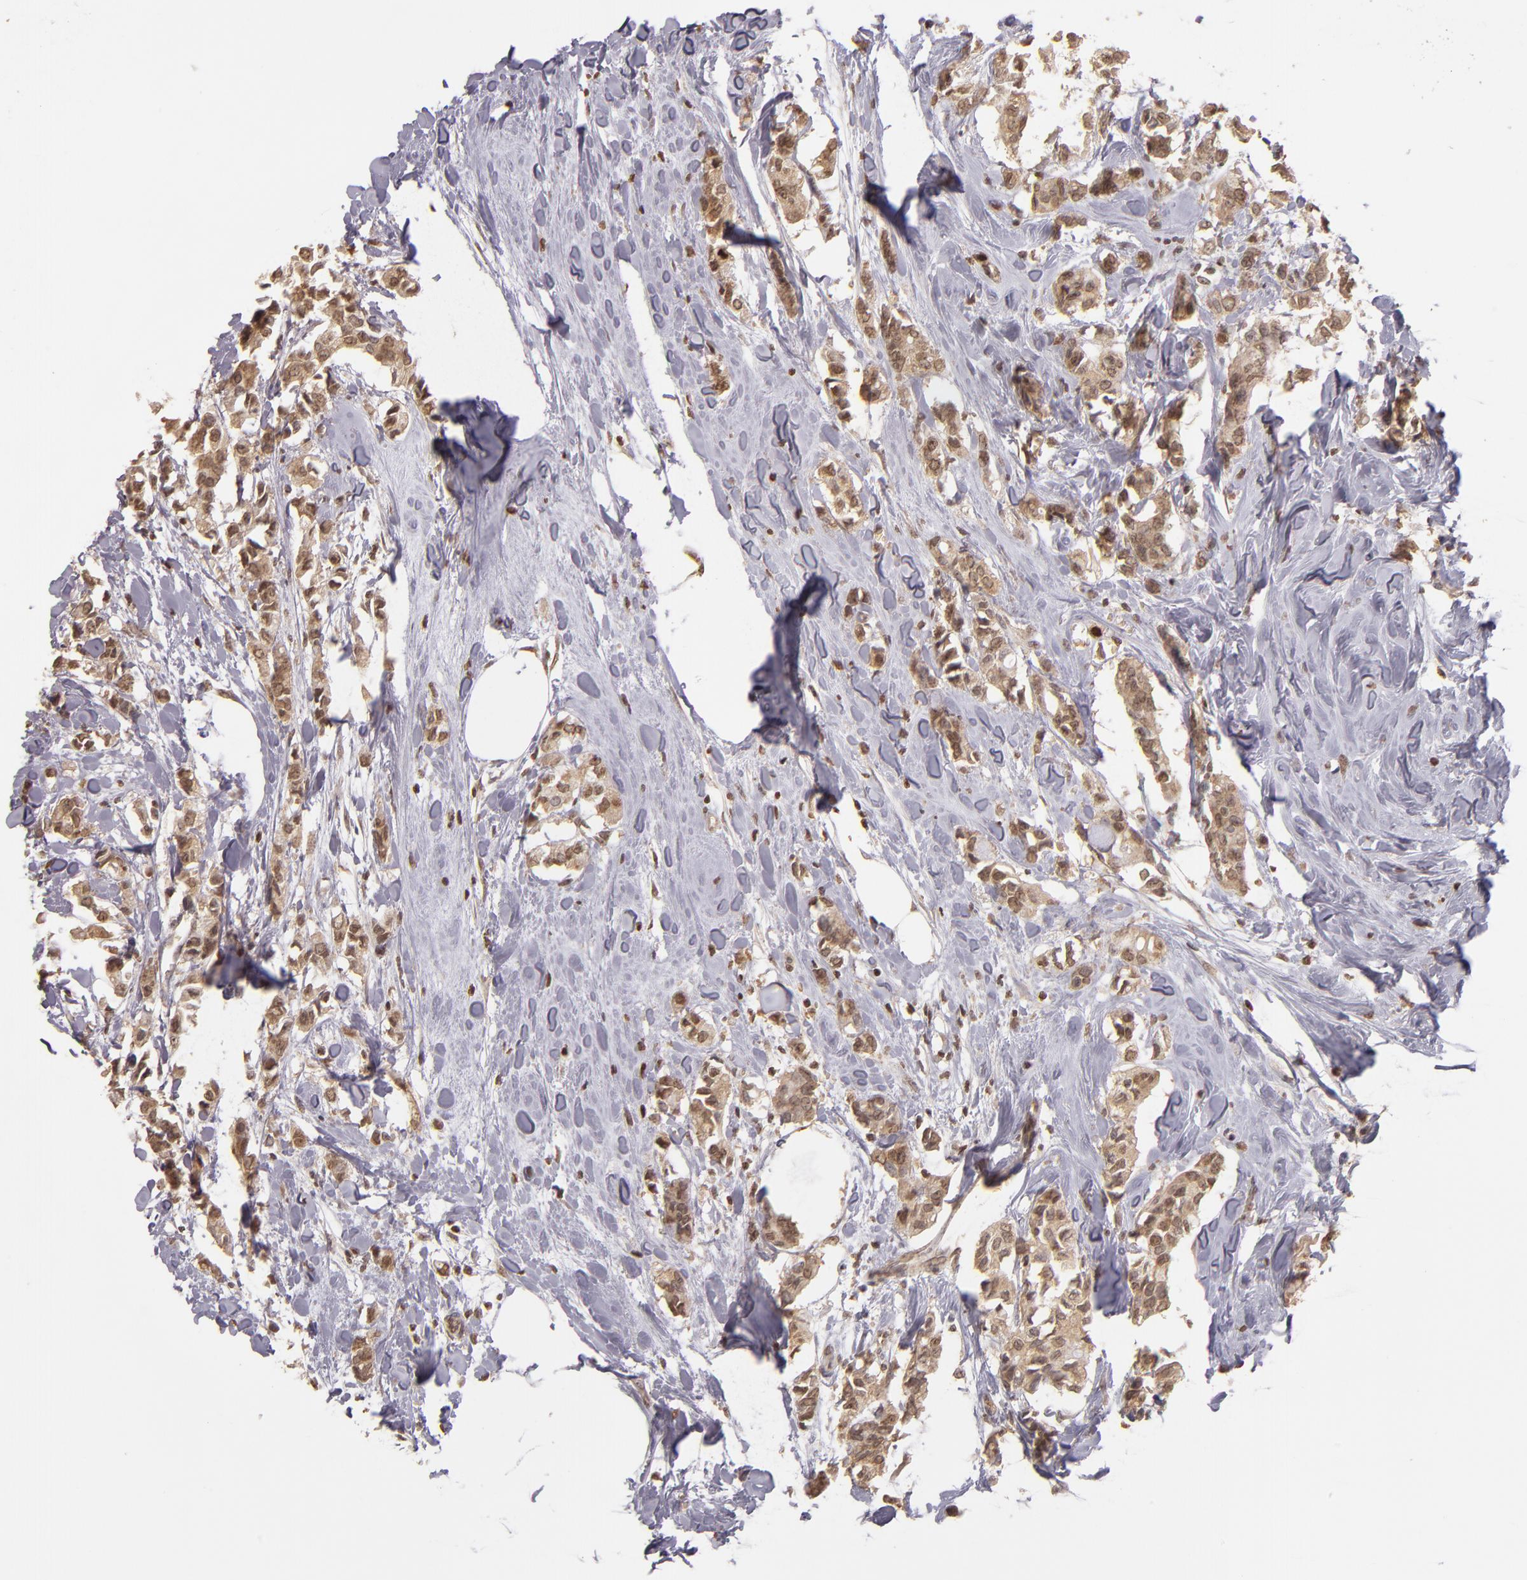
{"staining": {"intensity": "strong", "quantity": ">75%", "location": "cytoplasmic/membranous,nuclear"}, "tissue": "breast cancer", "cell_type": "Tumor cells", "image_type": "cancer", "snomed": [{"axis": "morphology", "description": "Duct carcinoma"}, {"axis": "topography", "description": "Breast"}], "caption": "Infiltrating ductal carcinoma (breast) stained for a protein (brown) shows strong cytoplasmic/membranous and nuclear positive expression in about >75% of tumor cells.", "gene": "SERPINC1", "patient": {"sex": "female", "age": 84}}